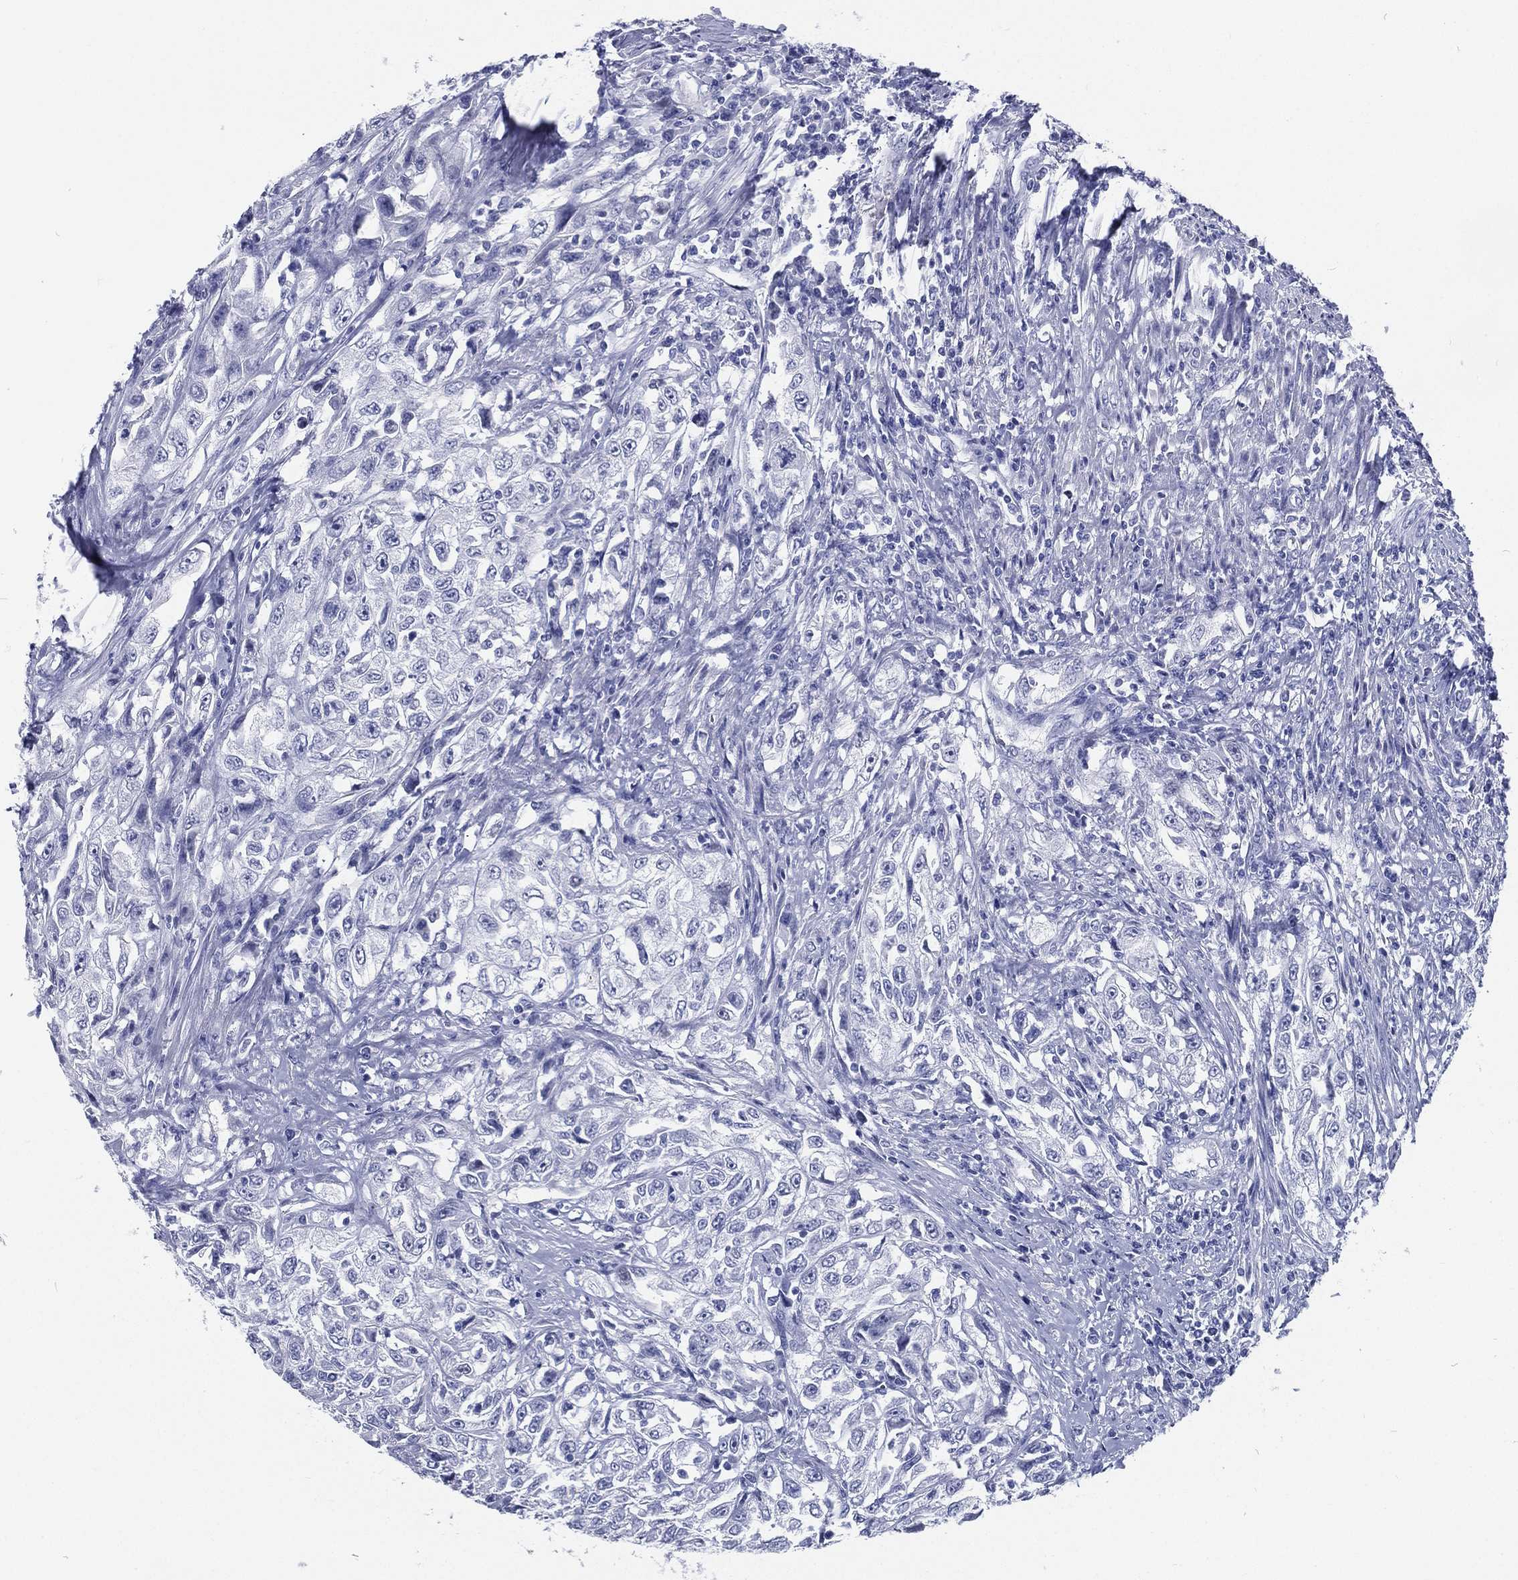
{"staining": {"intensity": "negative", "quantity": "none", "location": "none"}, "tissue": "urothelial cancer", "cell_type": "Tumor cells", "image_type": "cancer", "snomed": [{"axis": "morphology", "description": "Urothelial carcinoma, High grade"}, {"axis": "topography", "description": "Urinary bladder"}], "caption": "The photomicrograph reveals no staining of tumor cells in urothelial cancer. (Brightfield microscopy of DAB immunohistochemistry (IHC) at high magnification).", "gene": "RSPH4A", "patient": {"sex": "female", "age": 56}}